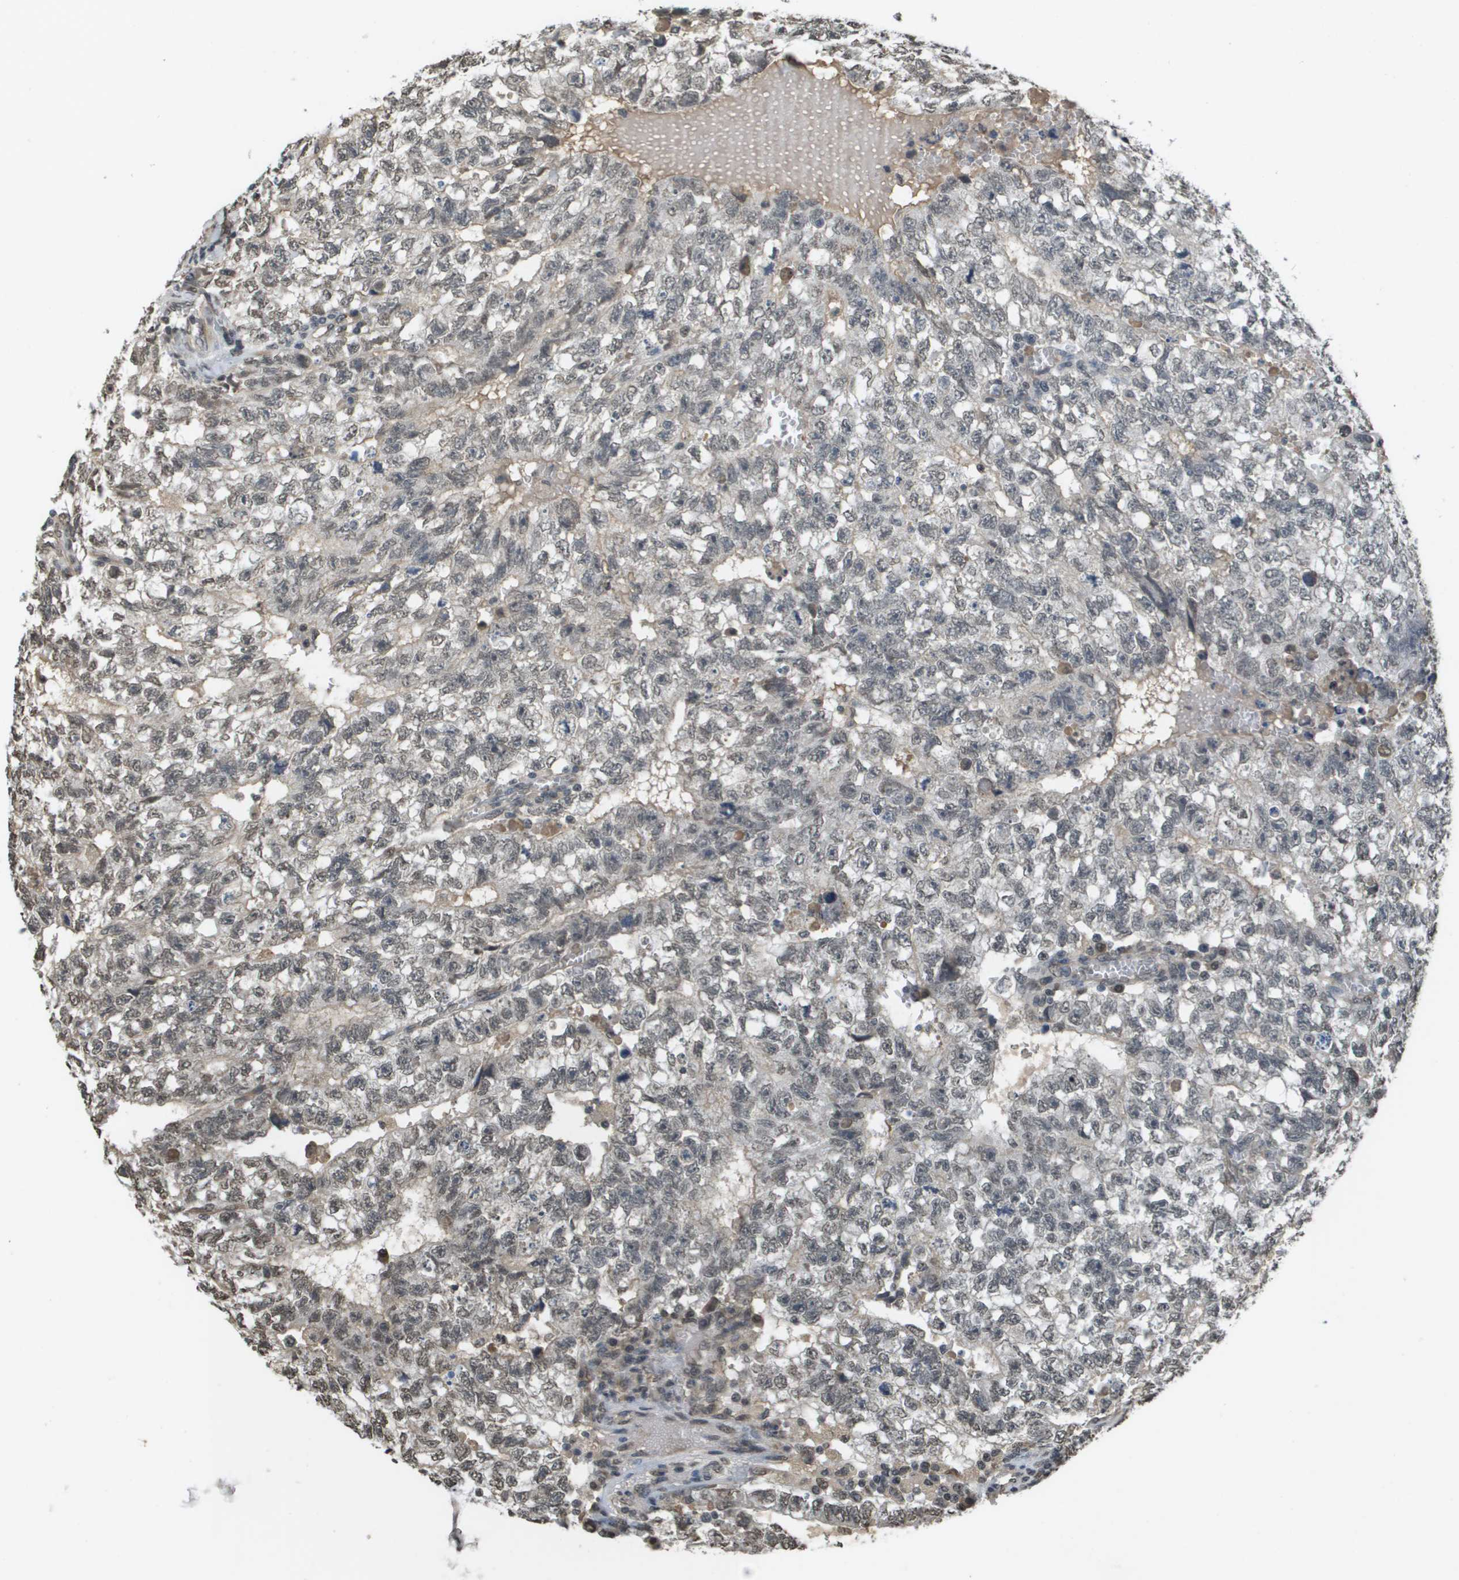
{"staining": {"intensity": "weak", "quantity": "<25%", "location": "nuclear"}, "tissue": "testis cancer", "cell_type": "Tumor cells", "image_type": "cancer", "snomed": [{"axis": "morphology", "description": "Seminoma, NOS"}, {"axis": "morphology", "description": "Carcinoma, Embryonal, NOS"}, {"axis": "topography", "description": "Testis"}], "caption": "Tumor cells show no significant protein positivity in testis cancer (seminoma).", "gene": "NDRG2", "patient": {"sex": "male", "age": 38}}